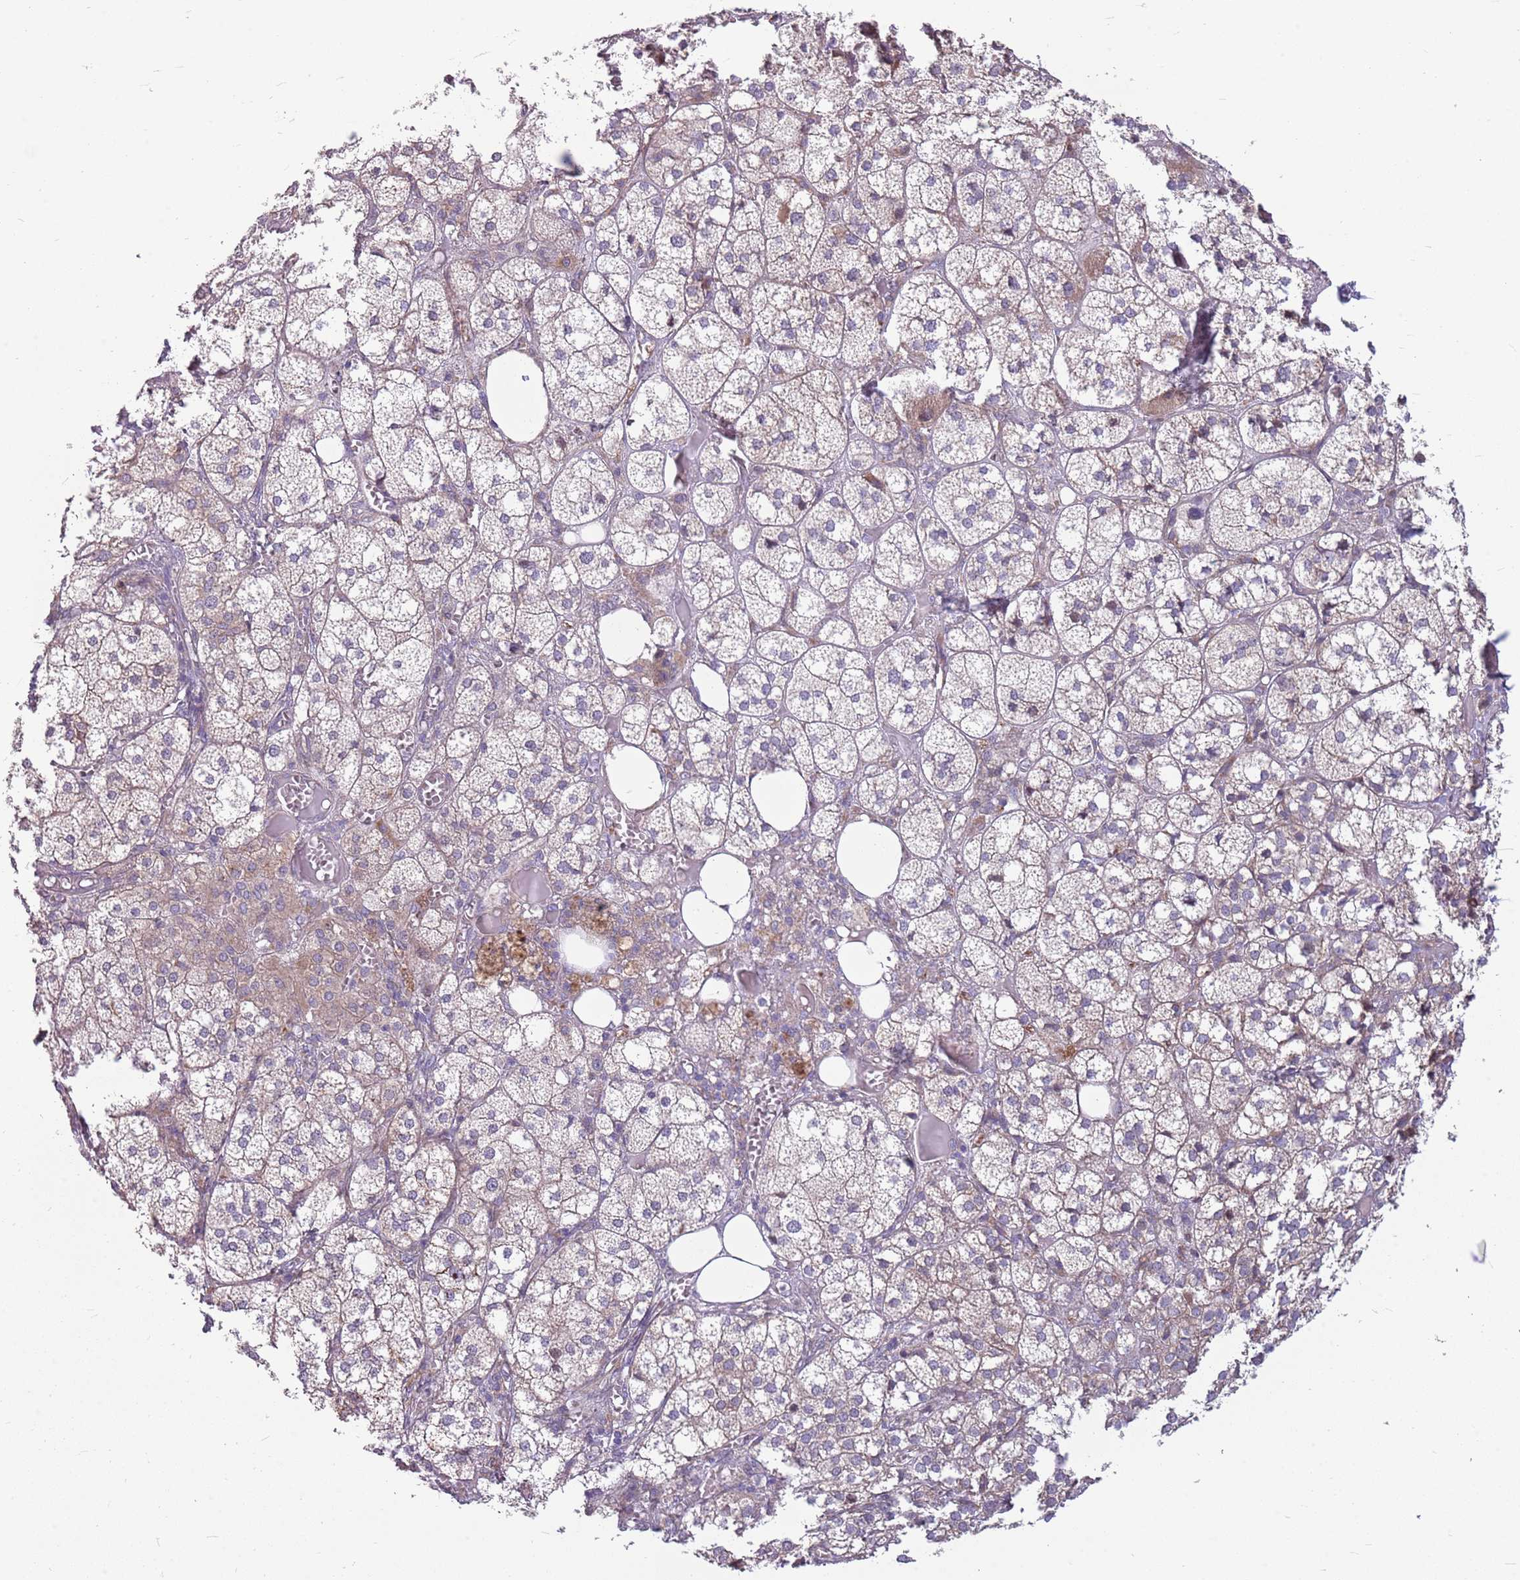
{"staining": {"intensity": "weak", "quantity": "<25%", "location": "cytoplasmic/membranous"}, "tissue": "adrenal gland", "cell_type": "Glandular cells", "image_type": "normal", "snomed": [{"axis": "morphology", "description": "Normal tissue, NOS"}, {"axis": "topography", "description": "Adrenal gland"}], "caption": "DAB immunohistochemical staining of benign human adrenal gland shows no significant staining in glandular cells.", "gene": "PPP1R27", "patient": {"sex": "female", "age": 61}}